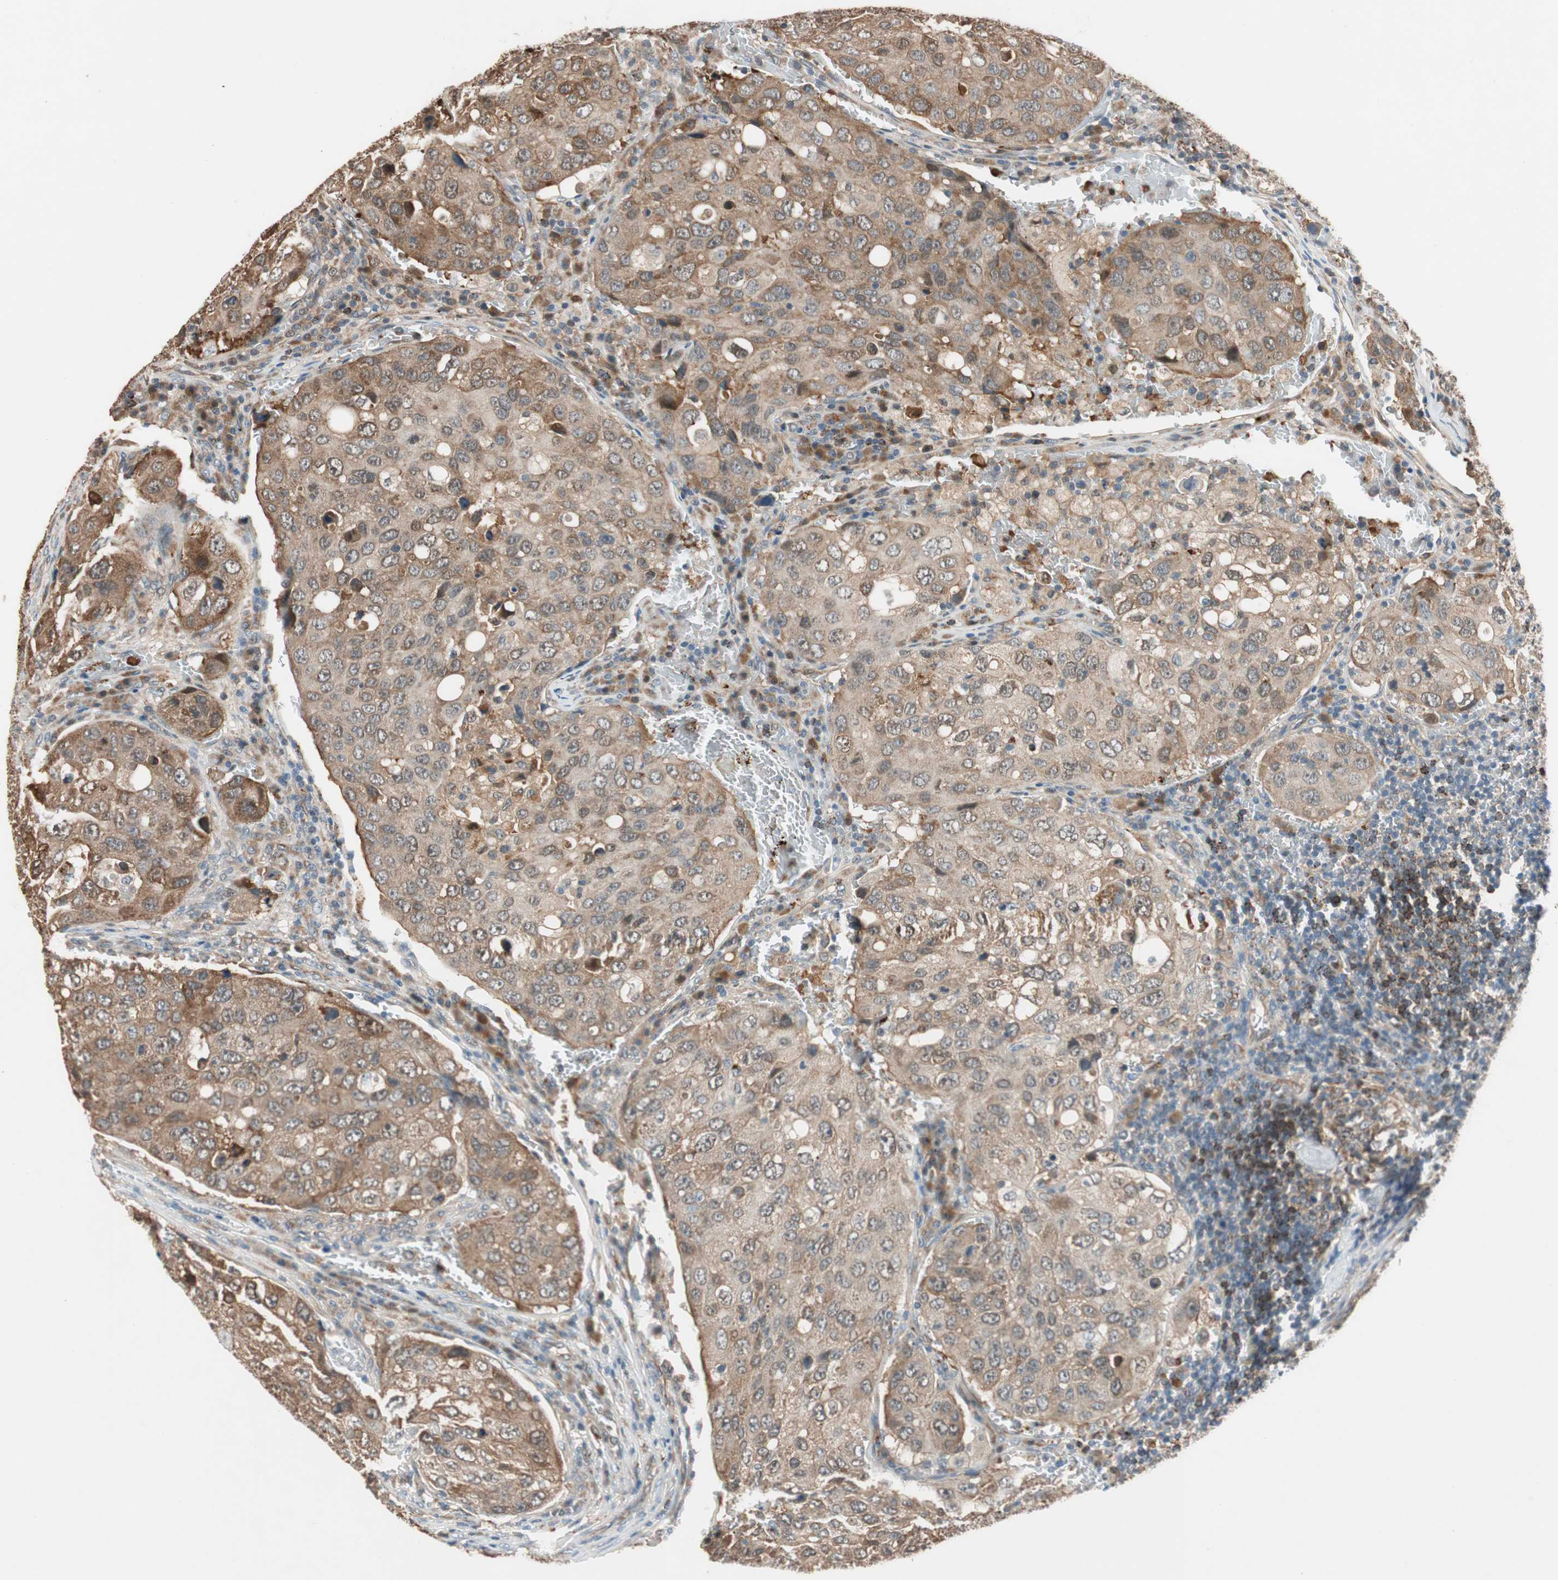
{"staining": {"intensity": "moderate", "quantity": ">75%", "location": "cytoplasmic/membranous"}, "tissue": "urothelial cancer", "cell_type": "Tumor cells", "image_type": "cancer", "snomed": [{"axis": "morphology", "description": "Urothelial carcinoma, High grade"}, {"axis": "topography", "description": "Lymph node"}, {"axis": "topography", "description": "Urinary bladder"}], "caption": "Brown immunohistochemical staining in human urothelial cancer reveals moderate cytoplasmic/membranous staining in approximately >75% of tumor cells.", "gene": "PIK3R3", "patient": {"sex": "male", "age": 51}}